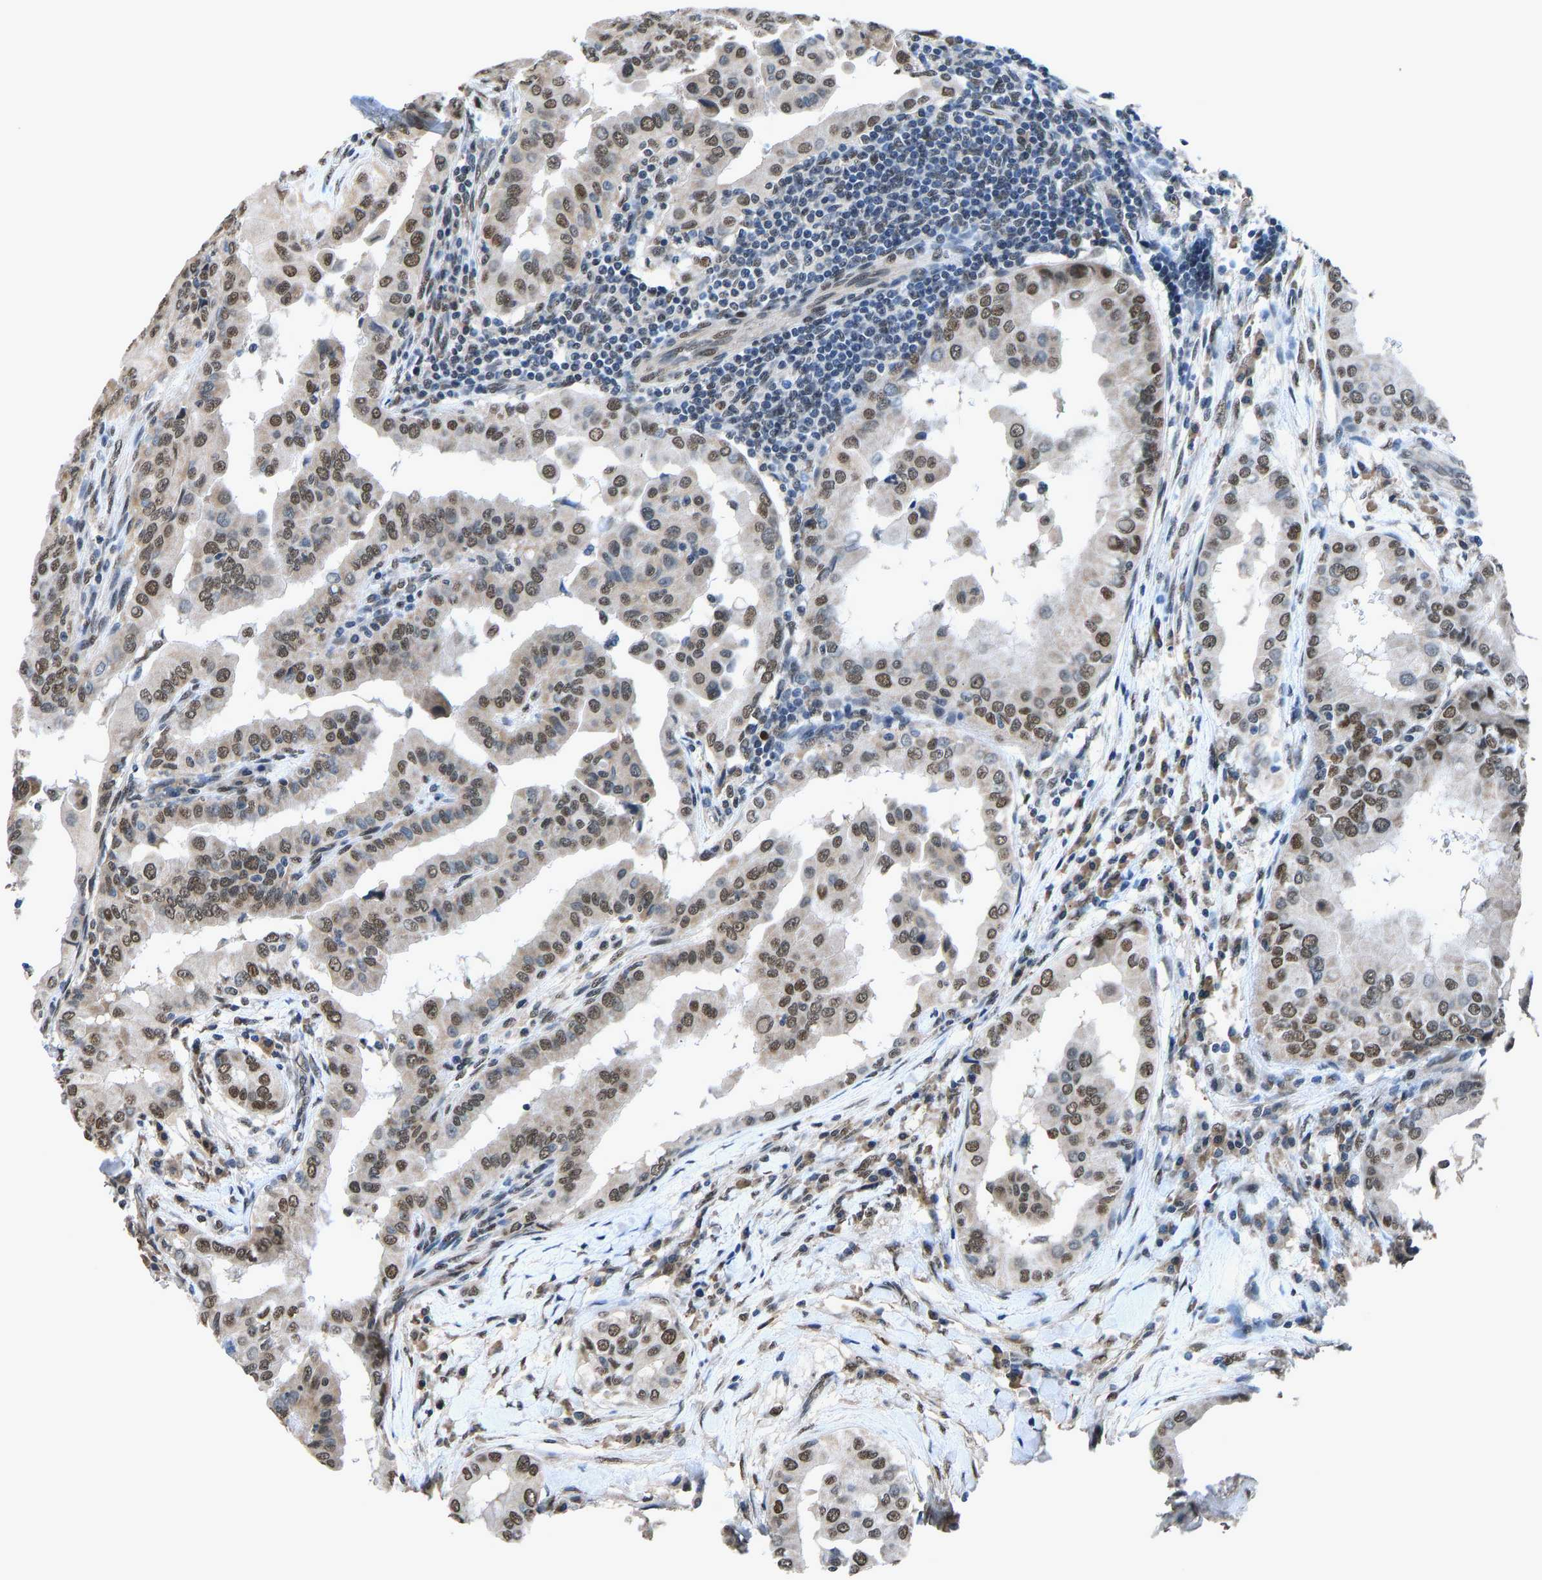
{"staining": {"intensity": "moderate", "quantity": ">75%", "location": "nuclear"}, "tissue": "thyroid cancer", "cell_type": "Tumor cells", "image_type": "cancer", "snomed": [{"axis": "morphology", "description": "Papillary adenocarcinoma, NOS"}, {"axis": "topography", "description": "Thyroid gland"}], "caption": "IHC micrograph of human papillary adenocarcinoma (thyroid) stained for a protein (brown), which shows medium levels of moderate nuclear positivity in approximately >75% of tumor cells.", "gene": "FOS", "patient": {"sex": "male", "age": 33}}